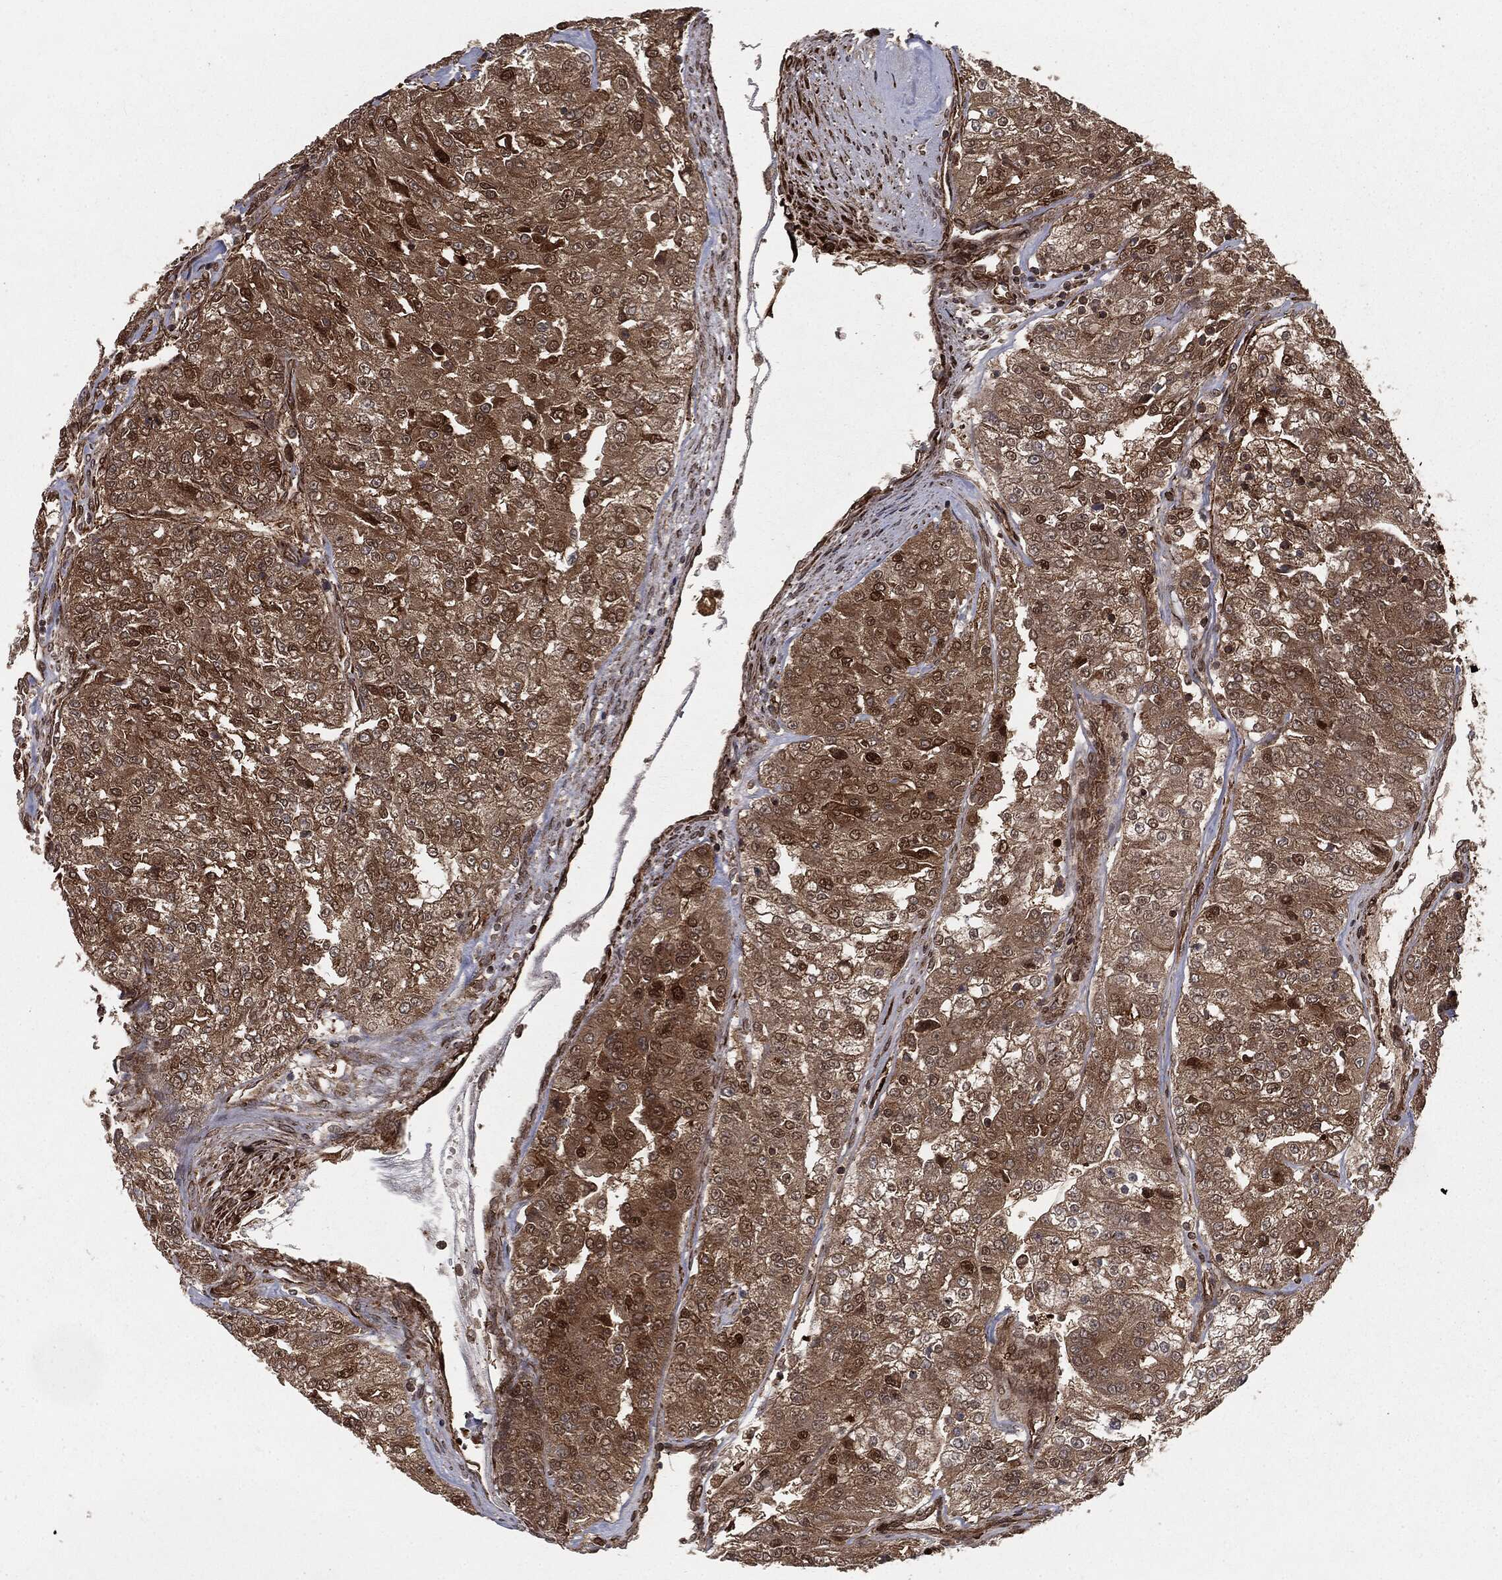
{"staining": {"intensity": "moderate", "quantity": ">75%", "location": "cytoplasmic/membranous,nuclear"}, "tissue": "renal cancer", "cell_type": "Tumor cells", "image_type": "cancer", "snomed": [{"axis": "morphology", "description": "Adenocarcinoma, NOS"}, {"axis": "topography", "description": "Kidney"}], "caption": "DAB (3,3'-diaminobenzidine) immunohistochemical staining of human renal cancer demonstrates moderate cytoplasmic/membranous and nuclear protein expression in about >75% of tumor cells.", "gene": "RANBP9", "patient": {"sex": "female", "age": 63}}